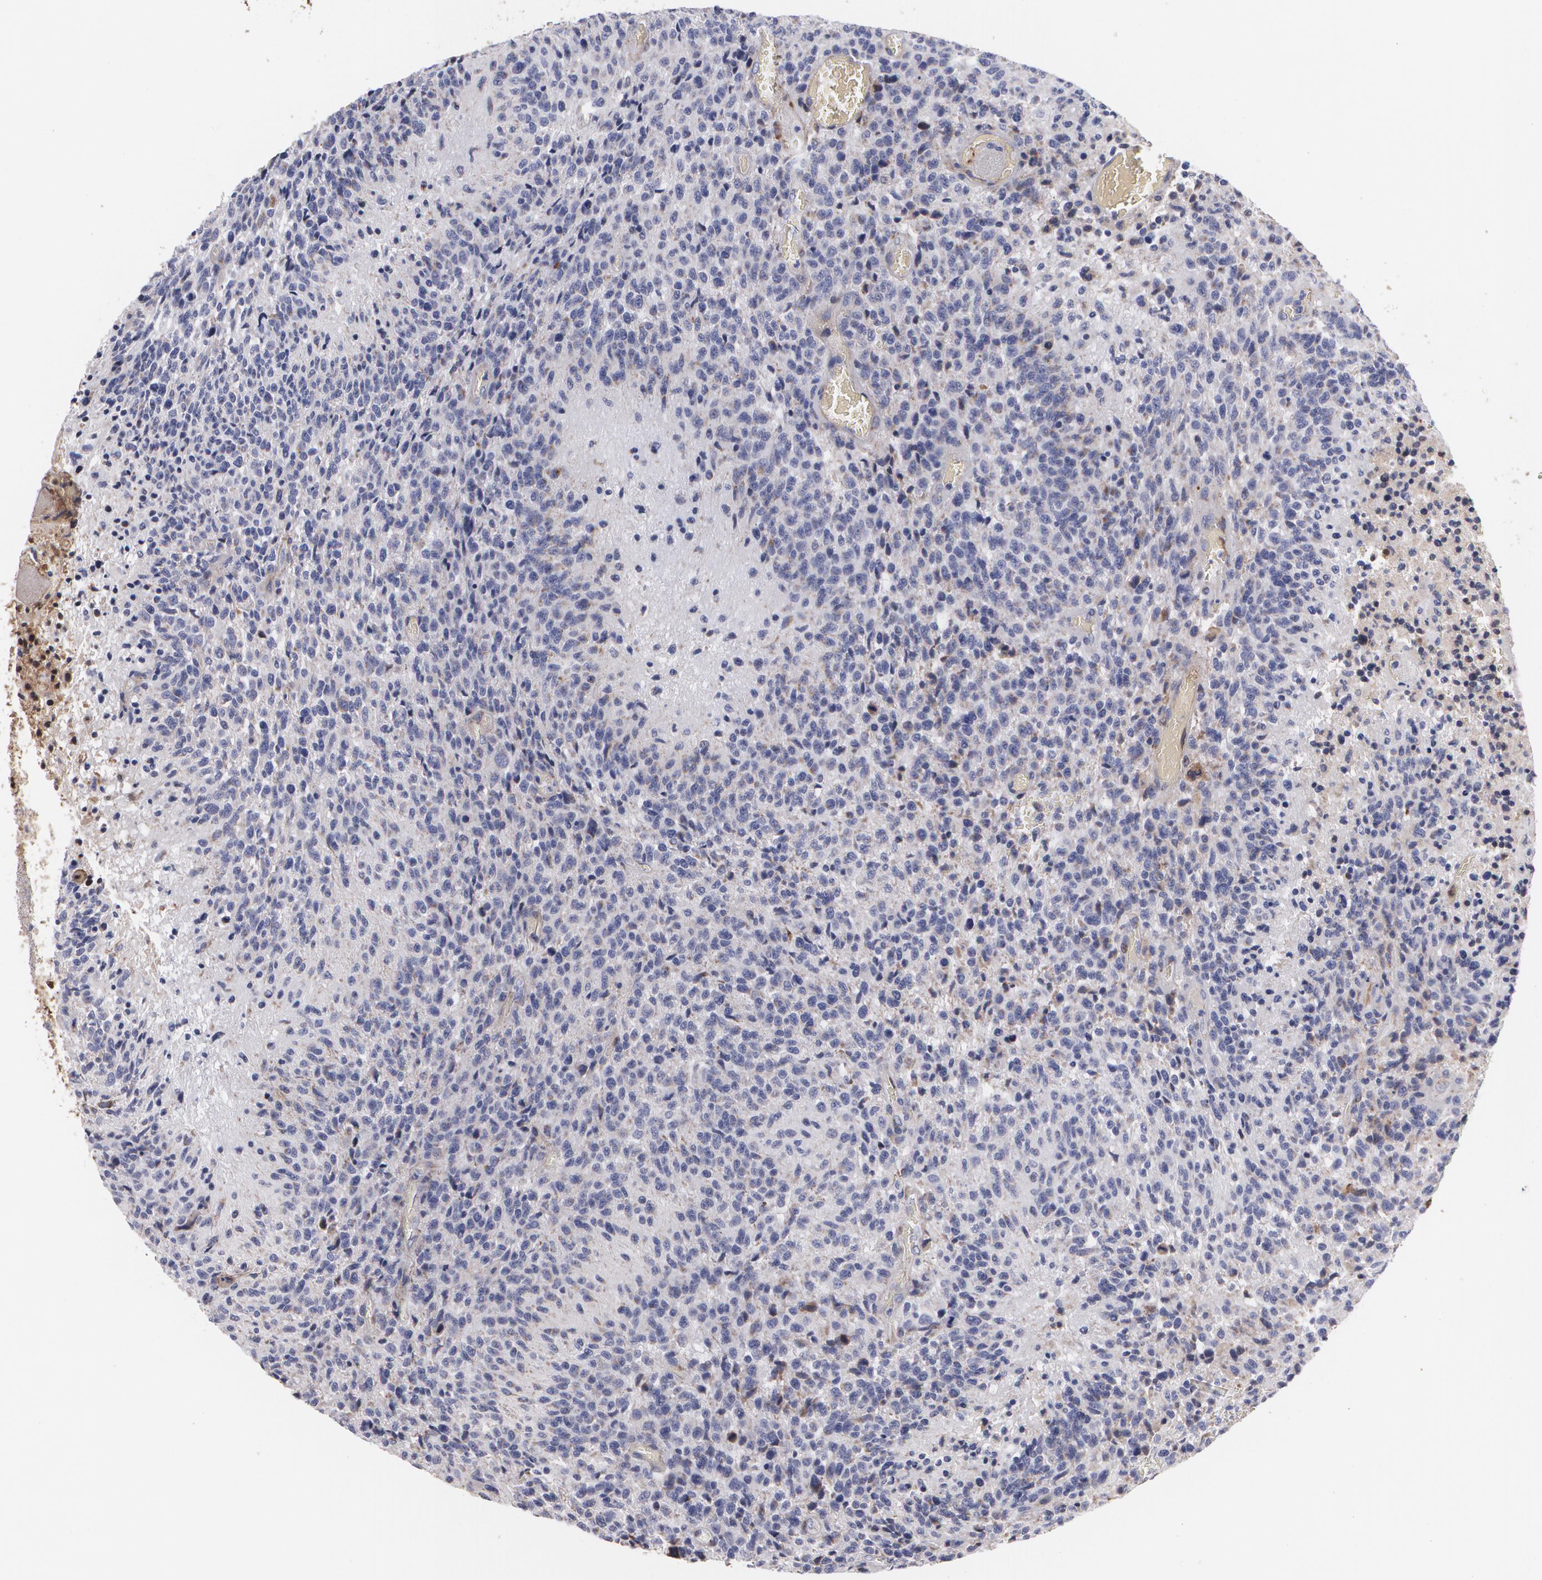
{"staining": {"intensity": "negative", "quantity": "none", "location": "none"}, "tissue": "glioma", "cell_type": "Tumor cells", "image_type": "cancer", "snomed": [{"axis": "morphology", "description": "Glioma, malignant, High grade"}, {"axis": "topography", "description": "Brain"}], "caption": "A high-resolution image shows immunohistochemistry staining of glioma, which shows no significant expression in tumor cells.", "gene": "FBLN1", "patient": {"sex": "male", "age": 36}}